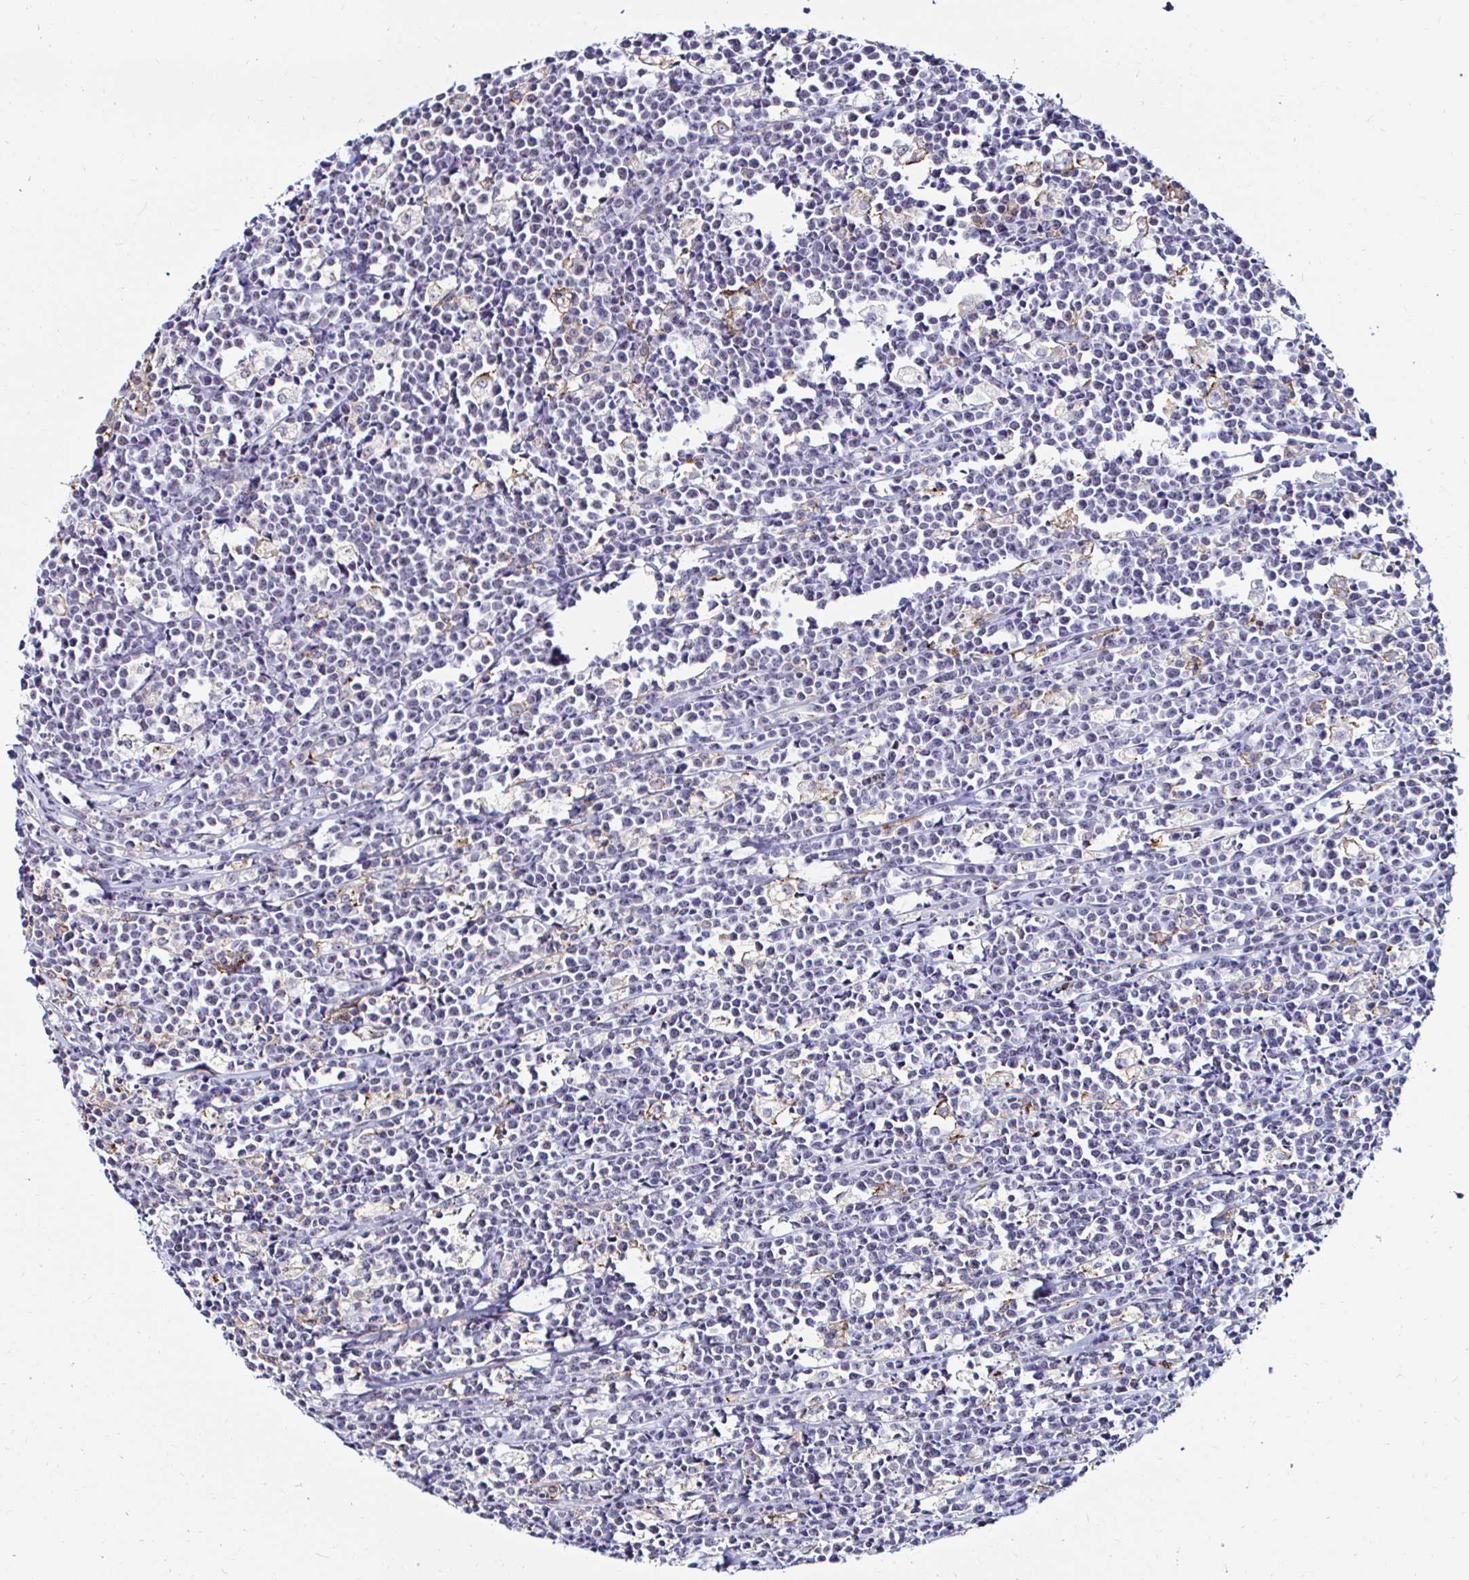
{"staining": {"intensity": "negative", "quantity": "none", "location": "none"}, "tissue": "lymphoma", "cell_type": "Tumor cells", "image_type": "cancer", "snomed": [{"axis": "morphology", "description": "Malignant lymphoma, non-Hodgkin's type, High grade"}, {"axis": "topography", "description": "Small intestine"}], "caption": "IHC of lymphoma shows no positivity in tumor cells.", "gene": "CYBB", "patient": {"sex": "female", "age": 56}}